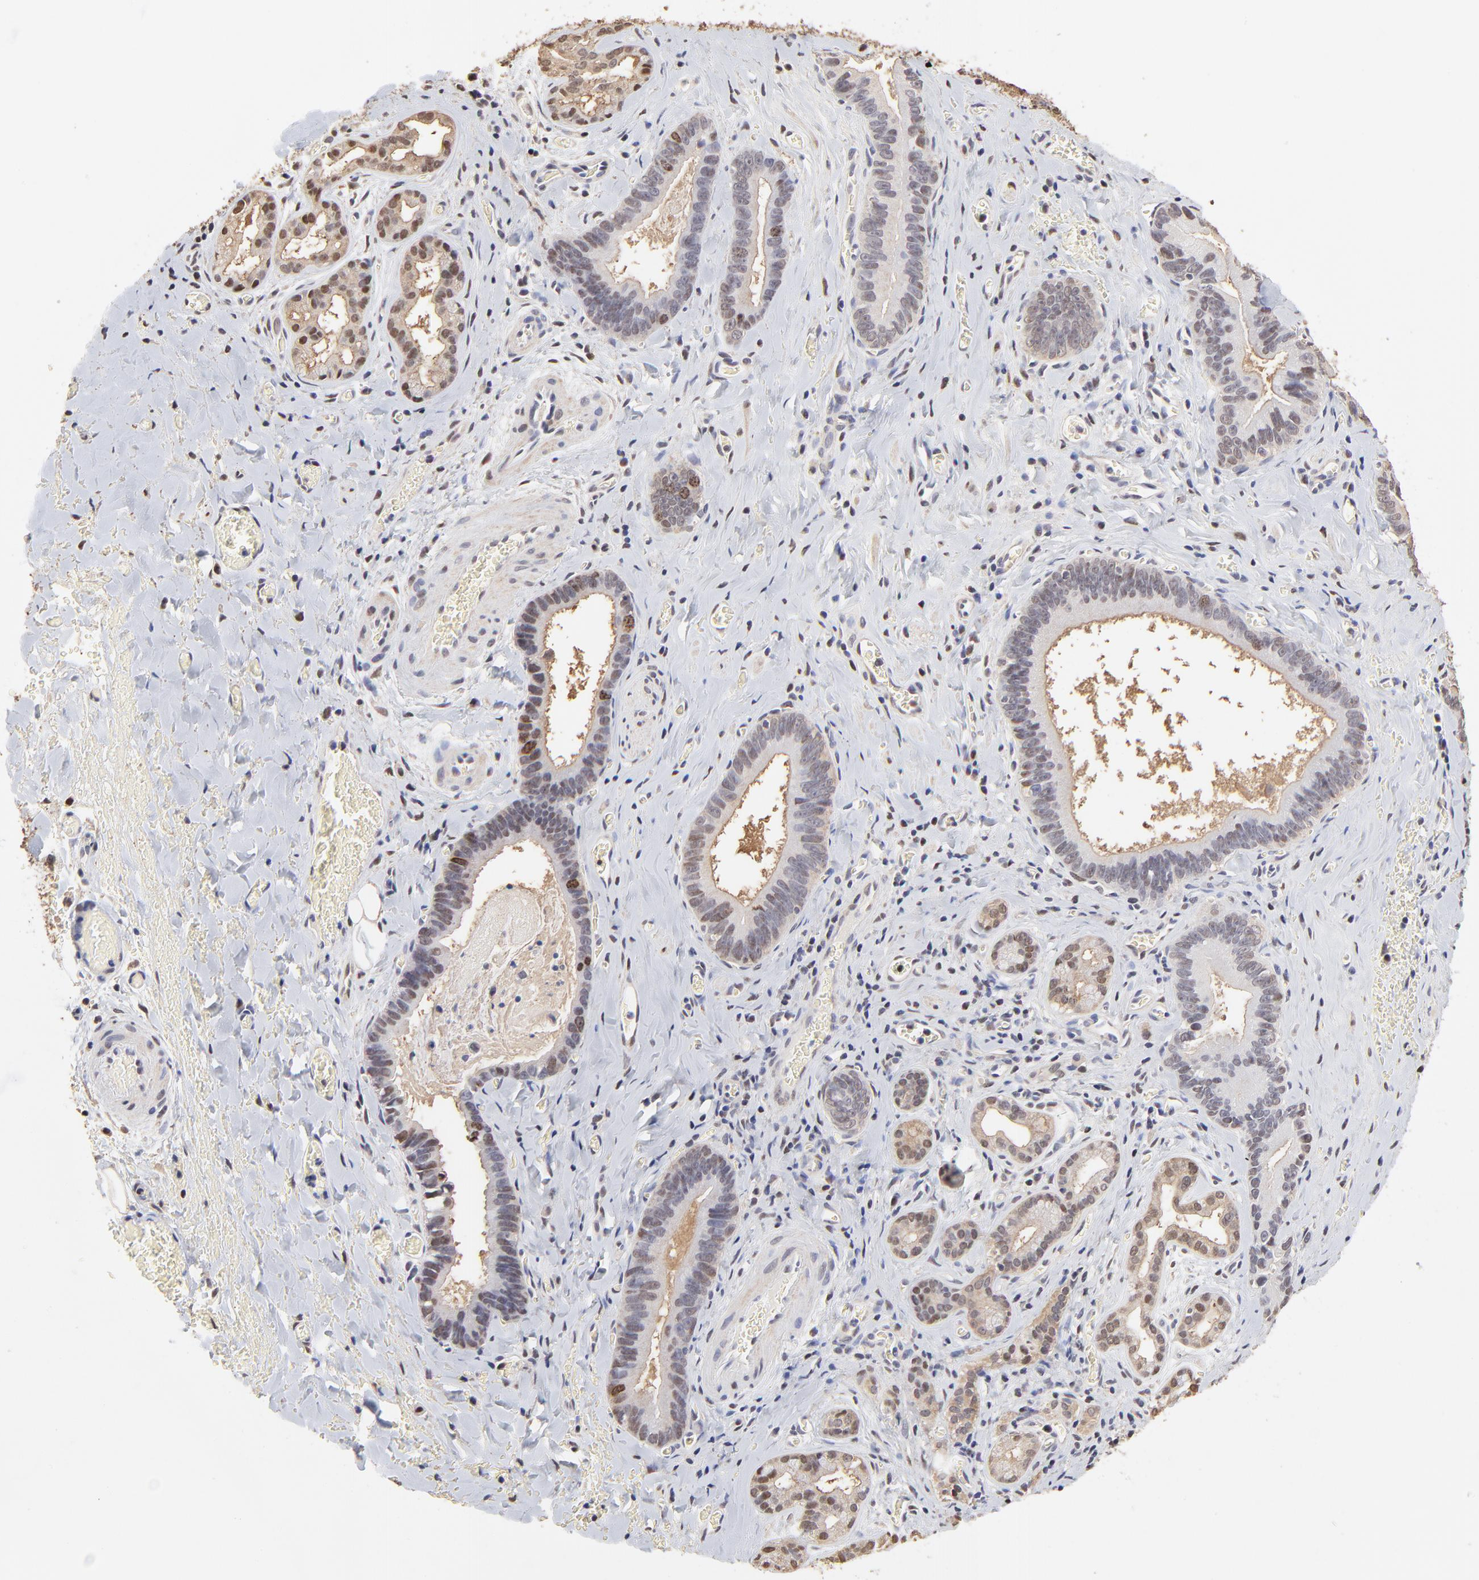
{"staining": {"intensity": "moderate", "quantity": "25%-75%", "location": "nuclear"}, "tissue": "liver cancer", "cell_type": "Tumor cells", "image_type": "cancer", "snomed": [{"axis": "morphology", "description": "Cholangiocarcinoma"}, {"axis": "topography", "description": "Liver"}], "caption": "Protein expression analysis of human liver cancer (cholangiocarcinoma) reveals moderate nuclear positivity in about 25%-75% of tumor cells.", "gene": "BIRC5", "patient": {"sex": "female", "age": 55}}